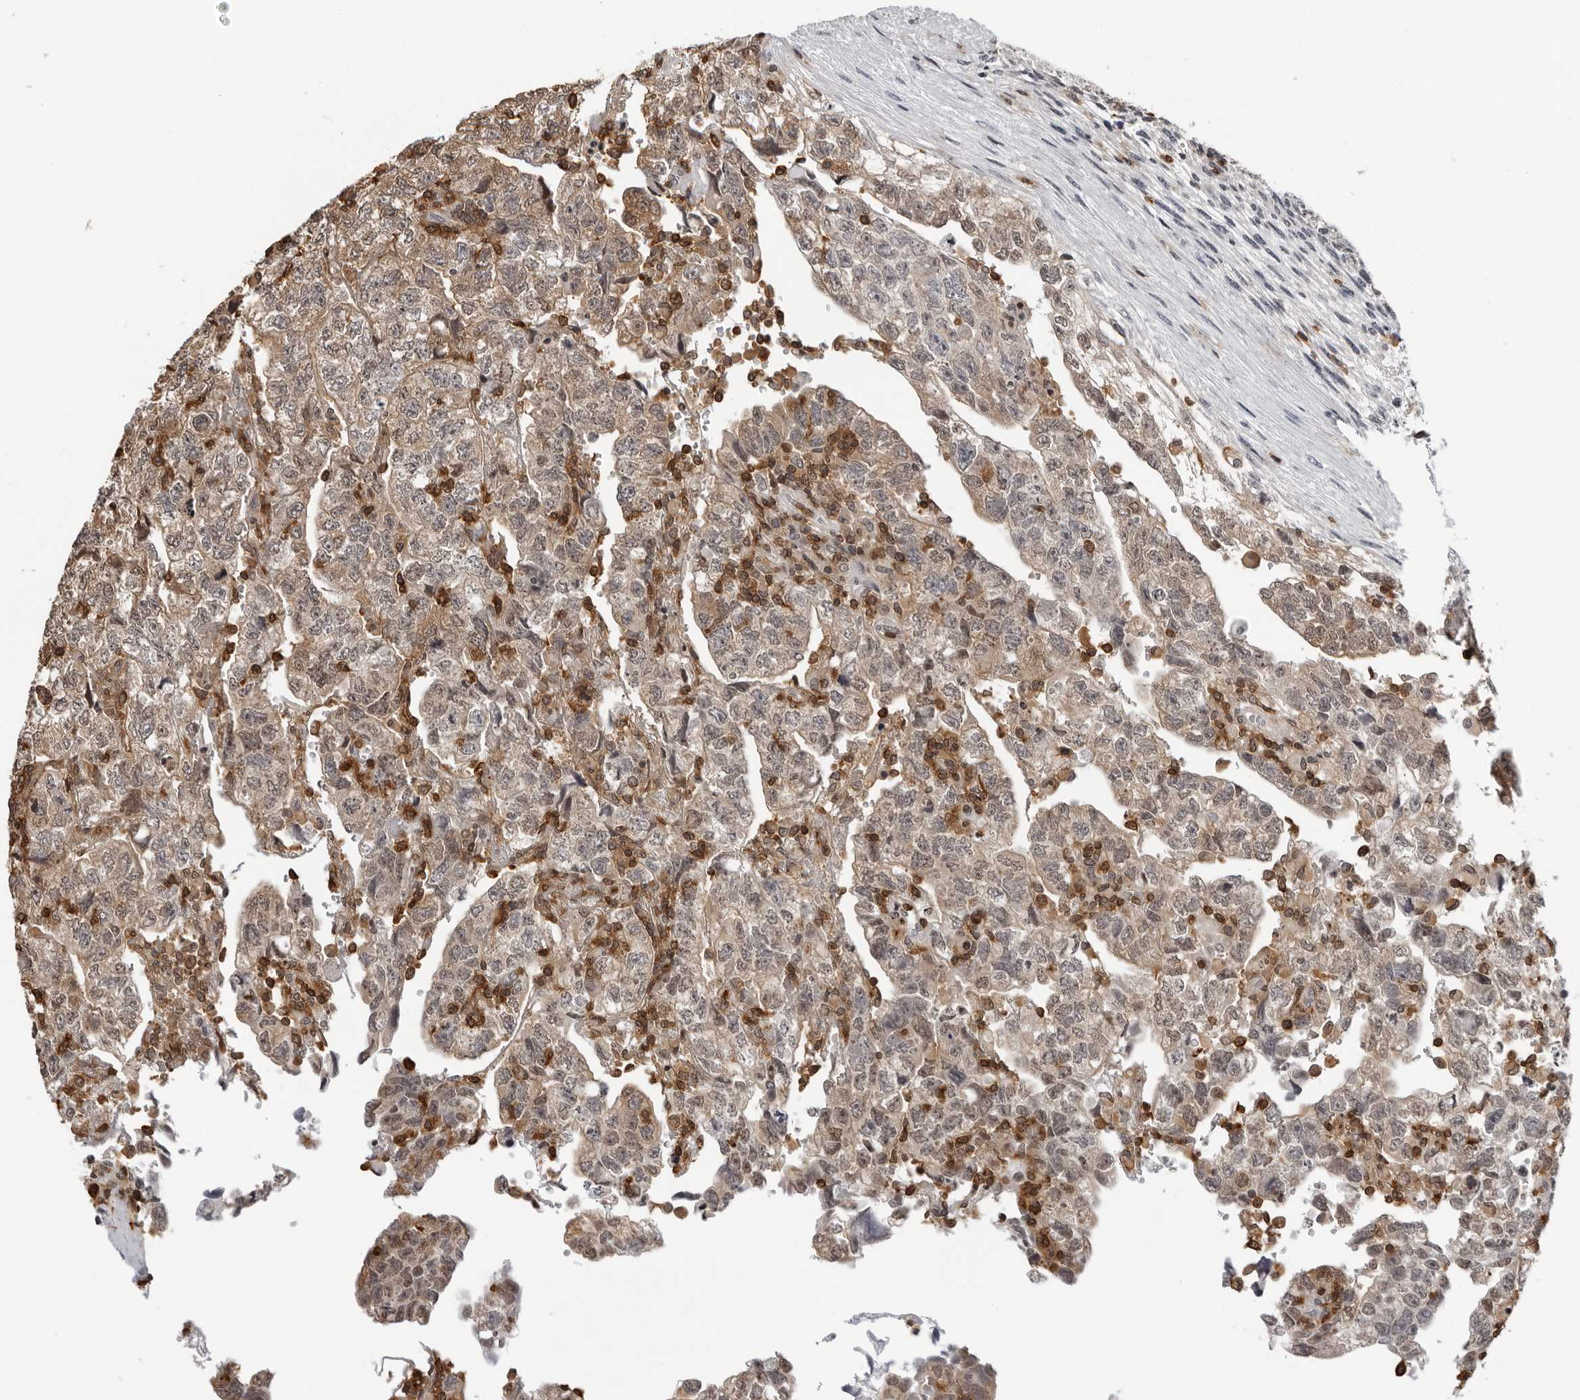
{"staining": {"intensity": "moderate", "quantity": ">75%", "location": "cytoplasmic/membranous"}, "tissue": "testis cancer", "cell_type": "Tumor cells", "image_type": "cancer", "snomed": [{"axis": "morphology", "description": "Normal tissue, NOS"}, {"axis": "morphology", "description": "Carcinoma, Embryonal, NOS"}, {"axis": "topography", "description": "Testis"}], "caption": "Protein staining of testis cancer tissue shows moderate cytoplasmic/membranous expression in about >75% of tumor cells.", "gene": "HSPH1", "patient": {"sex": "male", "age": 36}}